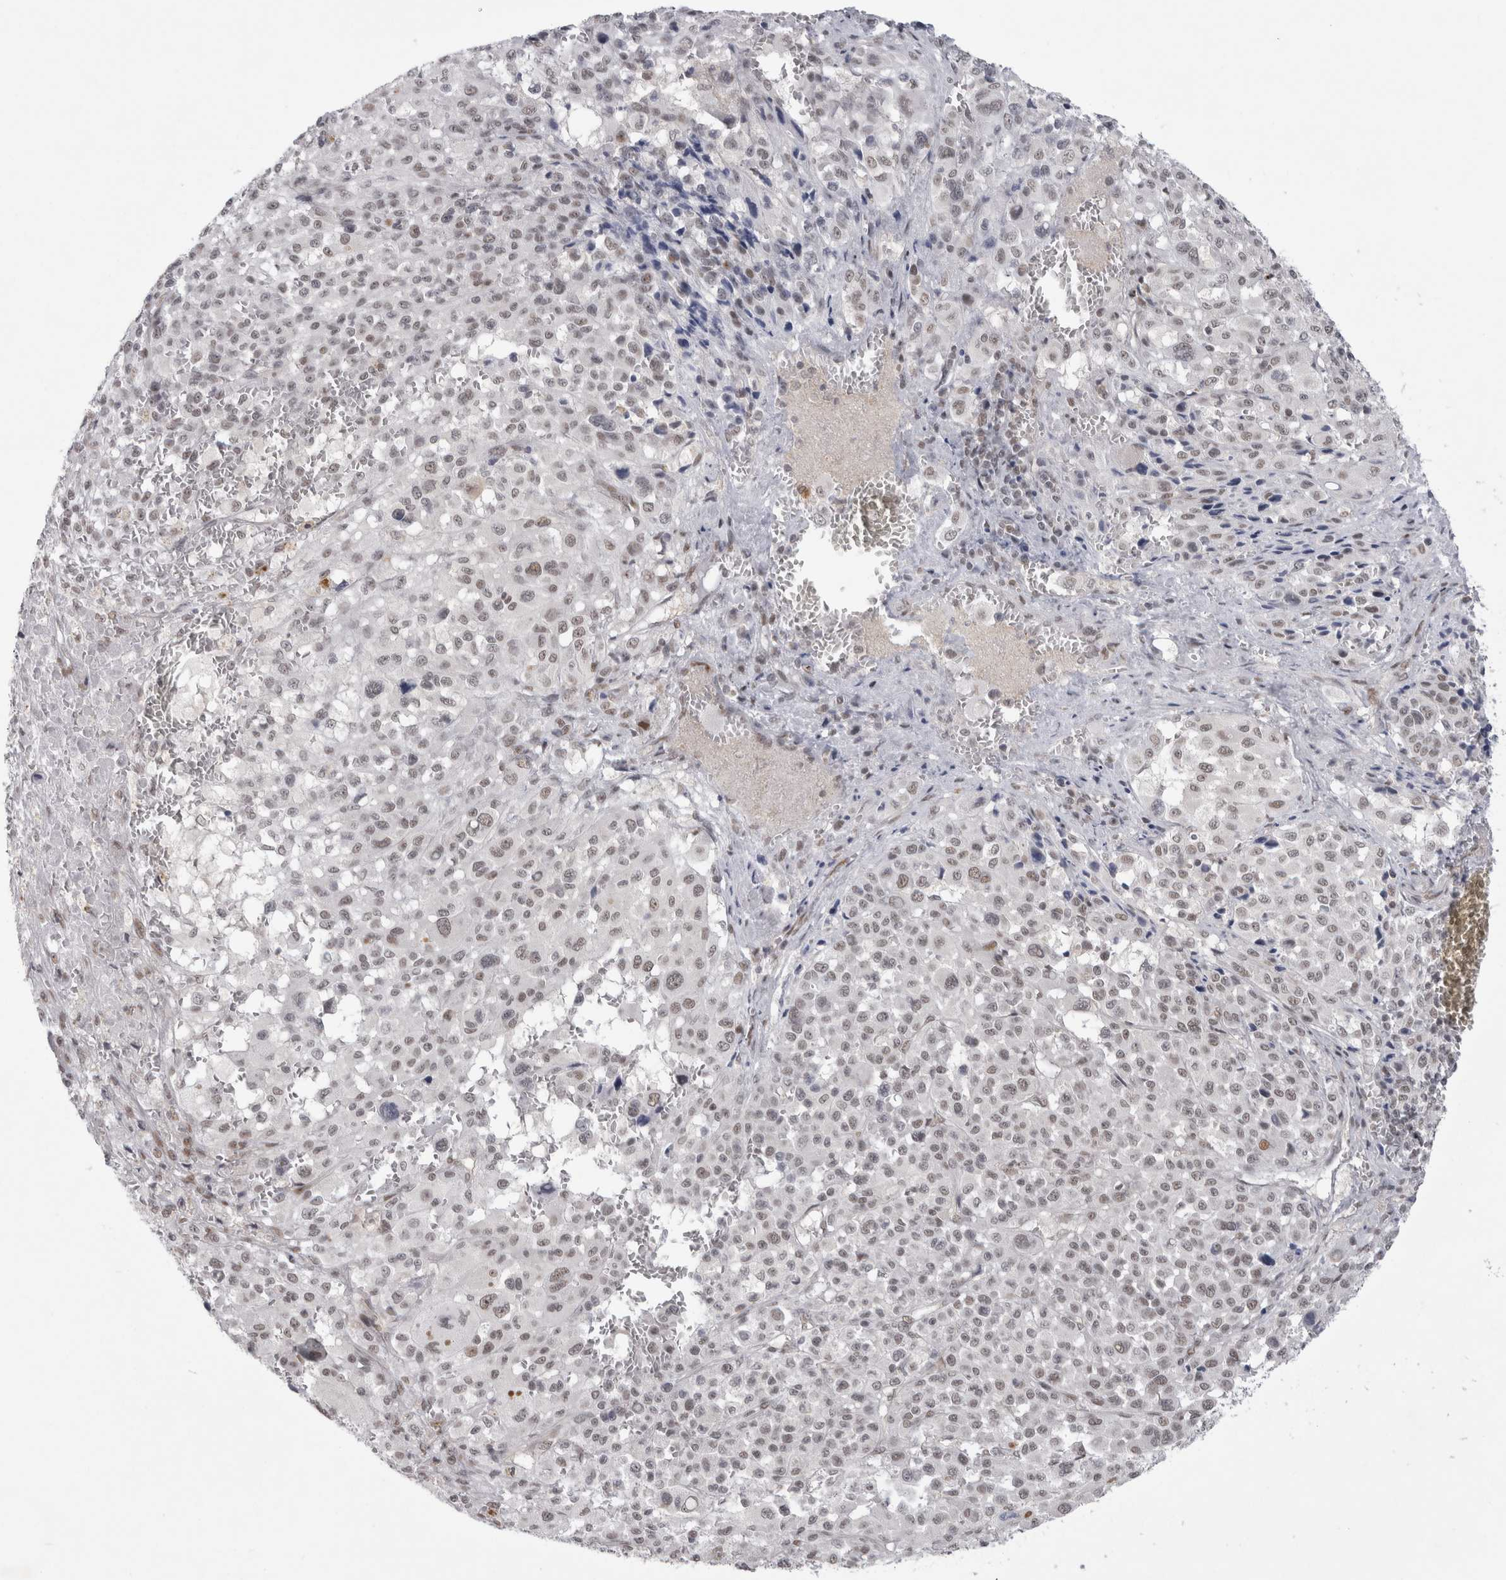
{"staining": {"intensity": "weak", "quantity": ">75%", "location": "nuclear"}, "tissue": "melanoma", "cell_type": "Tumor cells", "image_type": "cancer", "snomed": [{"axis": "morphology", "description": "Malignant melanoma, Metastatic site"}, {"axis": "topography", "description": "Skin"}], "caption": "A micrograph showing weak nuclear positivity in approximately >75% of tumor cells in malignant melanoma (metastatic site), as visualized by brown immunohistochemical staining.", "gene": "PSMB2", "patient": {"sex": "female", "age": 74}}